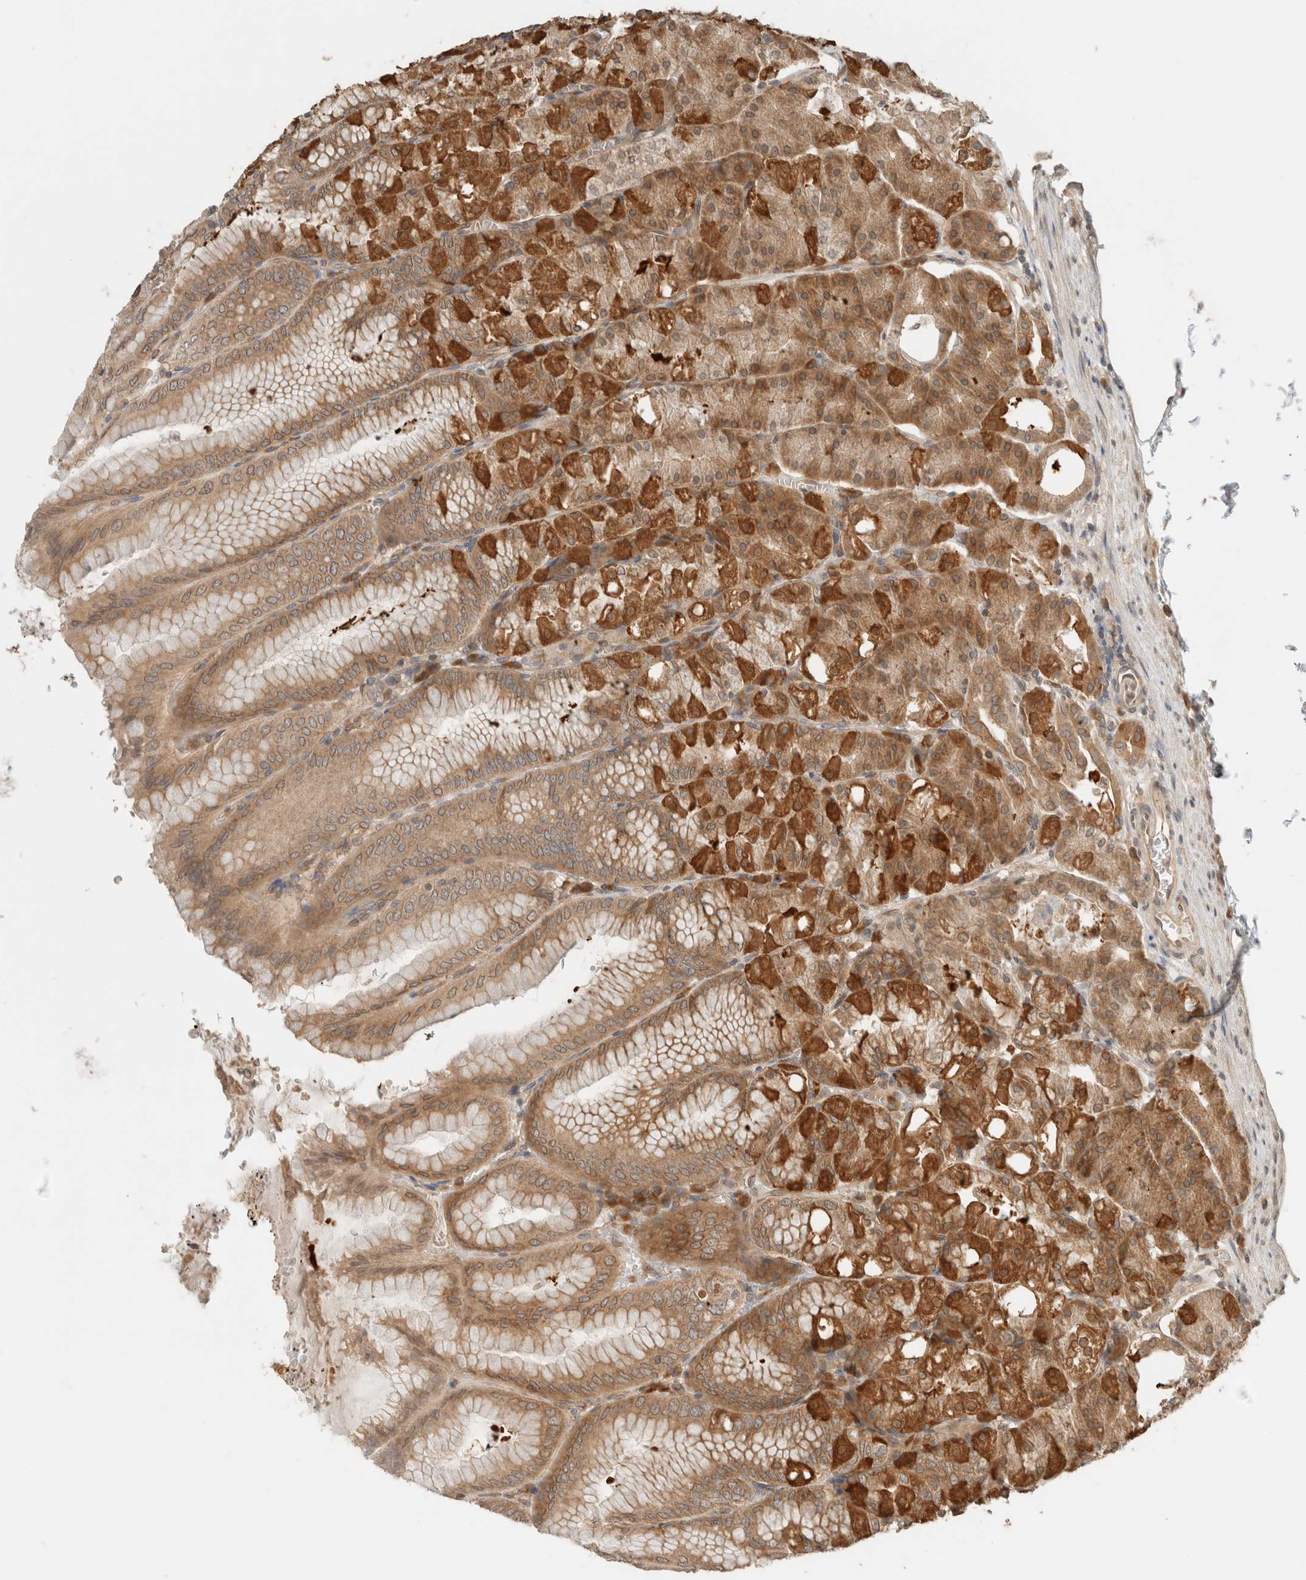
{"staining": {"intensity": "strong", "quantity": ">75%", "location": "cytoplasmic/membranous"}, "tissue": "stomach", "cell_type": "Glandular cells", "image_type": "normal", "snomed": [{"axis": "morphology", "description": "Normal tissue, NOS"}, {"axis": "topography", "description": "Stomach, lower"}], "caption": "Stomach stained with DAB (3,3'-diaminobenzidine) immunohistochemistry reveals high levels of strong cytoplasmic/membranous staining in approximately >75% of glandular cells. Nuclei are stained in blue.", "gene": "ARFGEF2", "patient": {"sex": "male", "age": 71}}